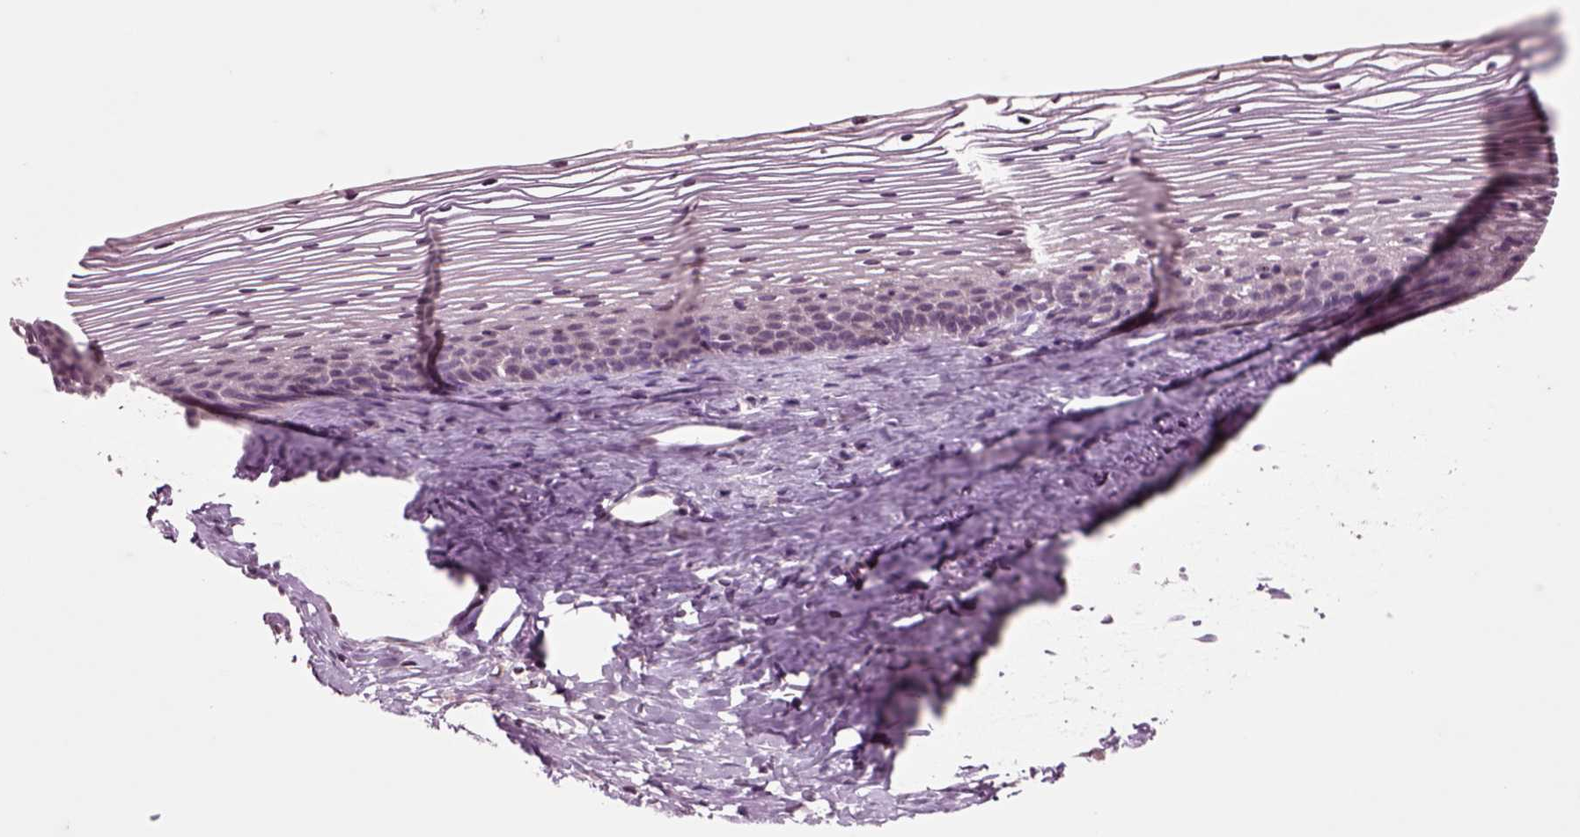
{"staining": {"intensity": "negative", "quantity": "none", "location": "none"}, "tissue": "cervix", "cell_type": "Glandular cells", "image_type": "normal", "snomed": [{"axis": "morphology", "description": "Normal tissue, NOS"}, {"axis": "topography", "description": "Cervix"}], "caption": "High power microscopy micrograph of an immunohistochemistry image of unremarkable cervix, revealing no significant expression in glandular cells.", "gene": "CHGB", "patient": {"sex": "female", "age": 39}}